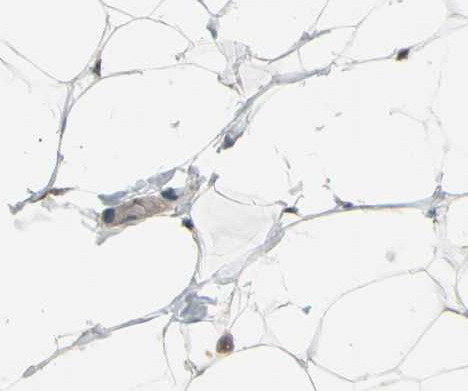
{"staining": {"intensity": "moderate", "quantity": "<25%", "location": "nuclear"}, "tissue": "adipose tissue", "cell_type": "Adipocytes", "image_type": "normal", "snomed": [{"axis": "morphology", "description": "Normal tissue, NOS"}, {"axis": "topography", "description": "Soft tissue"}], "caption": "Protein staining demonstrates moderate nuclear expression in about <25% of adipocytes in benign adipose tissue.", "gene": "POGZ", "patient": {"sex": "male", "age": 26}}